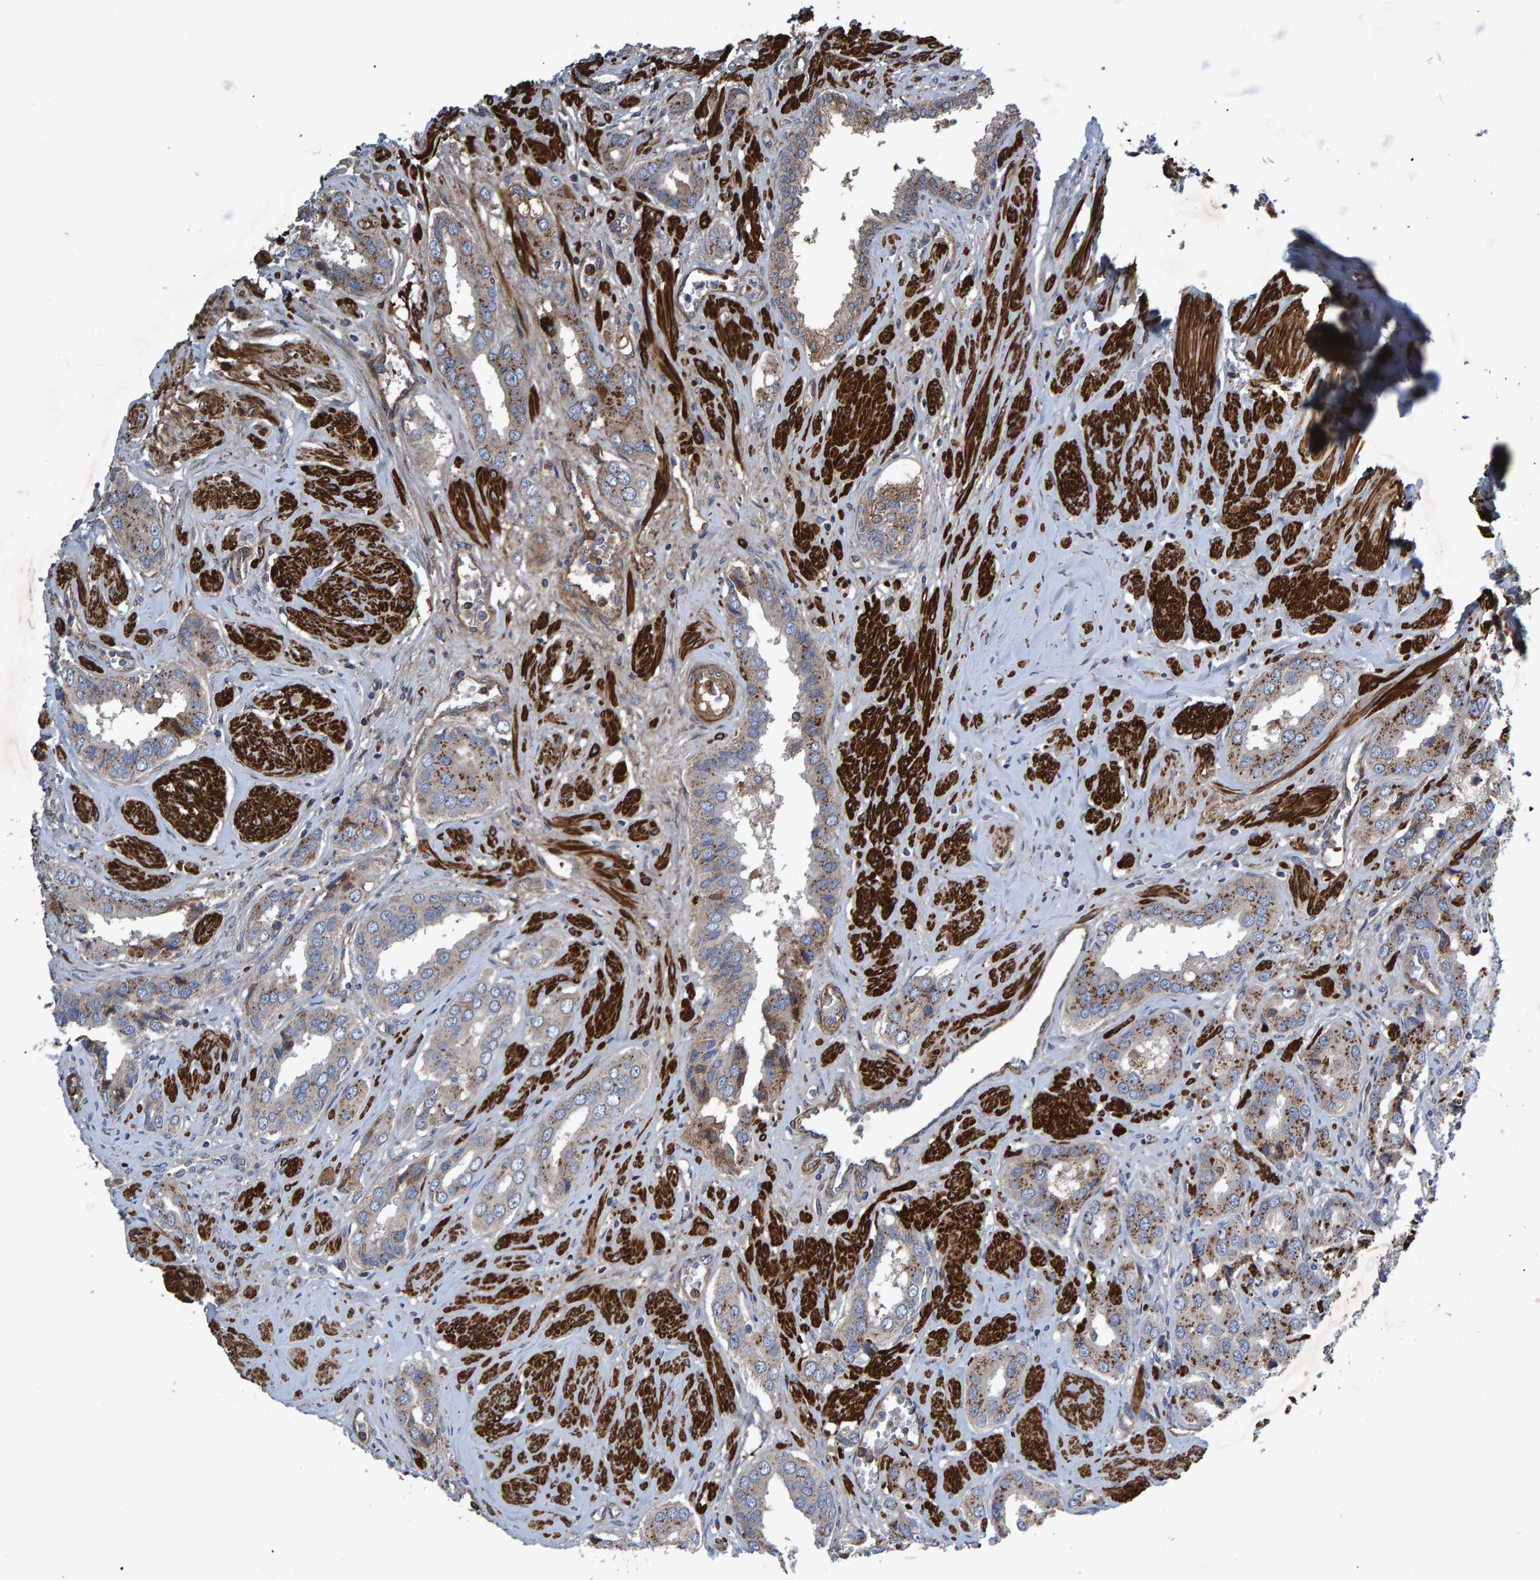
{"staining": {"intensity": "moderate", "quantity": "25%-75%", "location": "cytoplasmic/membranous"}, "tissue": "prostate cancer", "cell_type": "Tumor cells", "image_type": "cancer", "snomed": [{"axis": "morphology", "description": "Adenocarcinoma, High grade"}, {"axis": "topography", "description": "Prostate"}], "caption": "Protein expression analysis of high-grade adenocarcinoma (prostate) reveals moderate cytoplasmic/membranous expression in approximately 25%-75% of tumor cells. (DAB (3,3'-diaminobenzidine) IHC, brown staining for protein, blue staining for nuclei).", "gene": "SLIT2", "patient": {"sex": "male", "age": 52}}